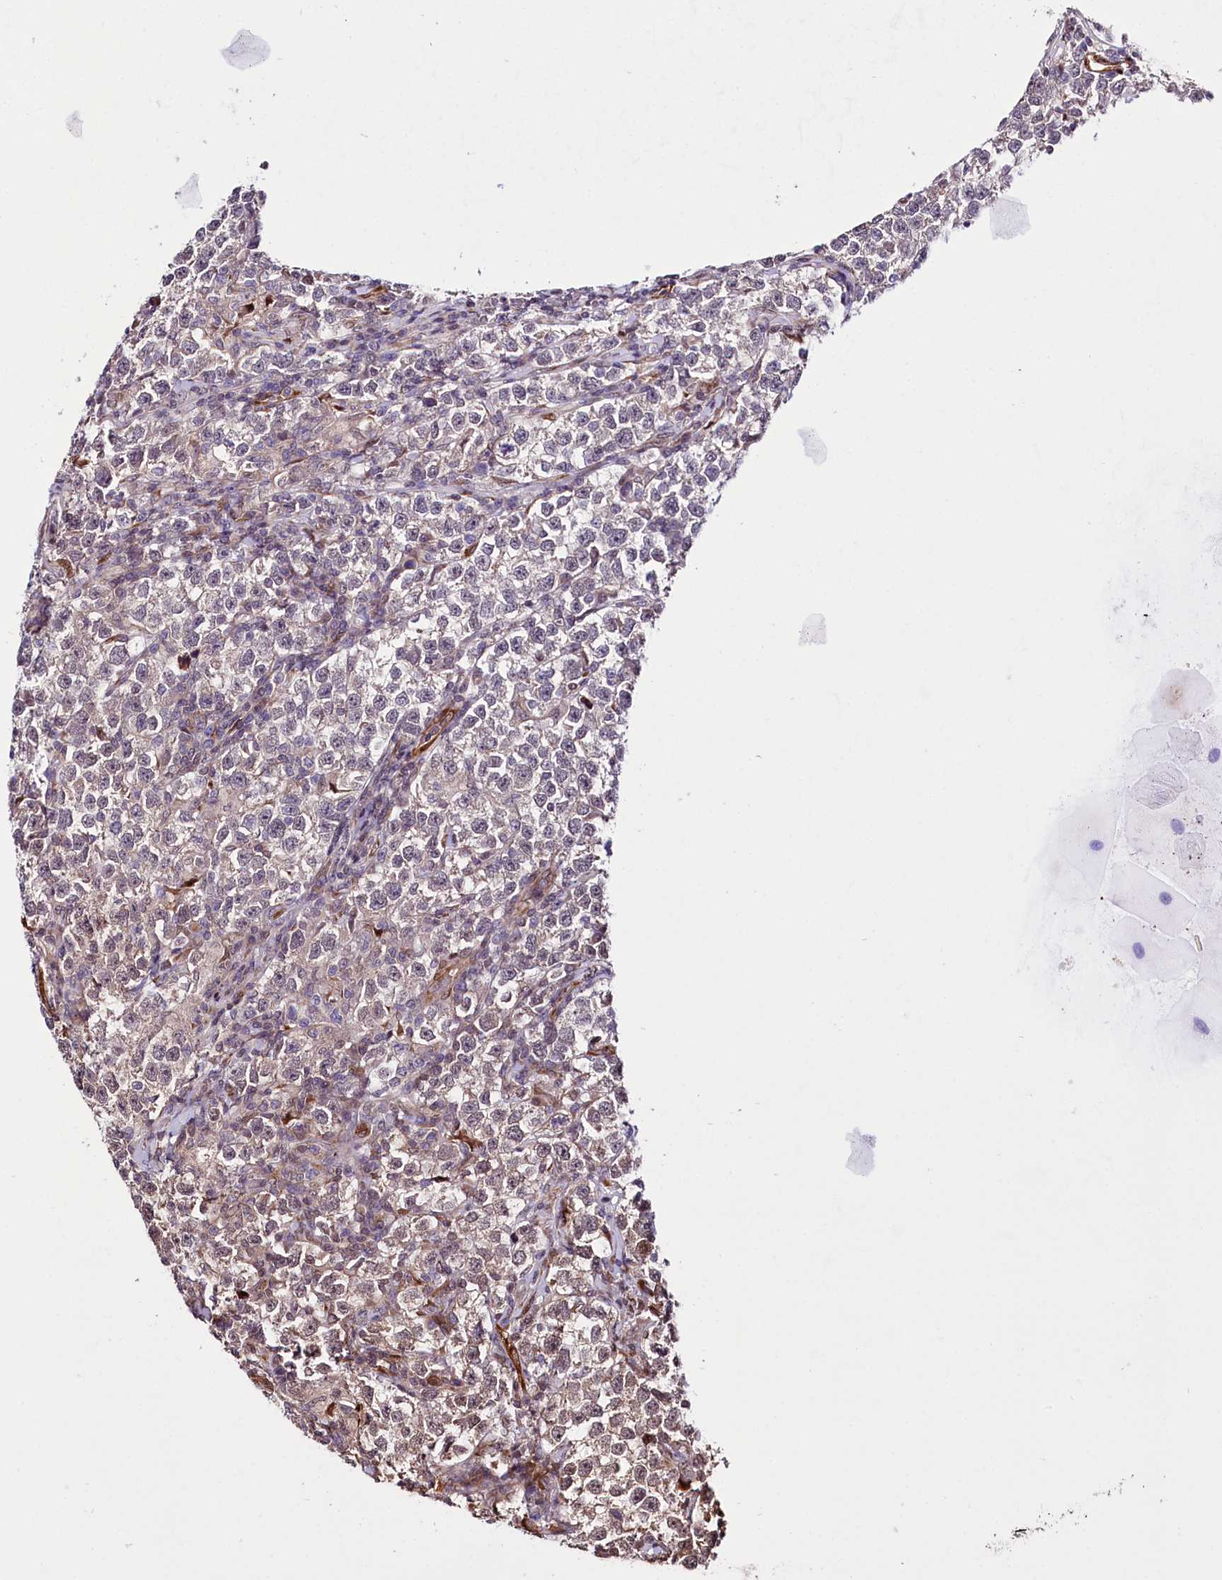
{"staining": {"intensity": "weak", "quantity": "25%-75%", "location": "cytoplasmic/membranous"}, "tissue": "testis cancer", "cell_type": "Tumor cells", "image_type": "cancer", "snomed": [{"axis": "morphology", "description": "Normal tissue, NOS"}, {"axis": "morphology", "description": "Seminoma, NOS"}, {"axis": "topography", "description": "Testis"}], "caption": "Weak cytoplasmic/membranous protein expression is present in about 25%-75% of tumor cells in testis seminoma. (DAB IHC with brightfield microscopy, high magnification).", "gene": "CUTC", "patient": {"sex": "male", "age": 43}}